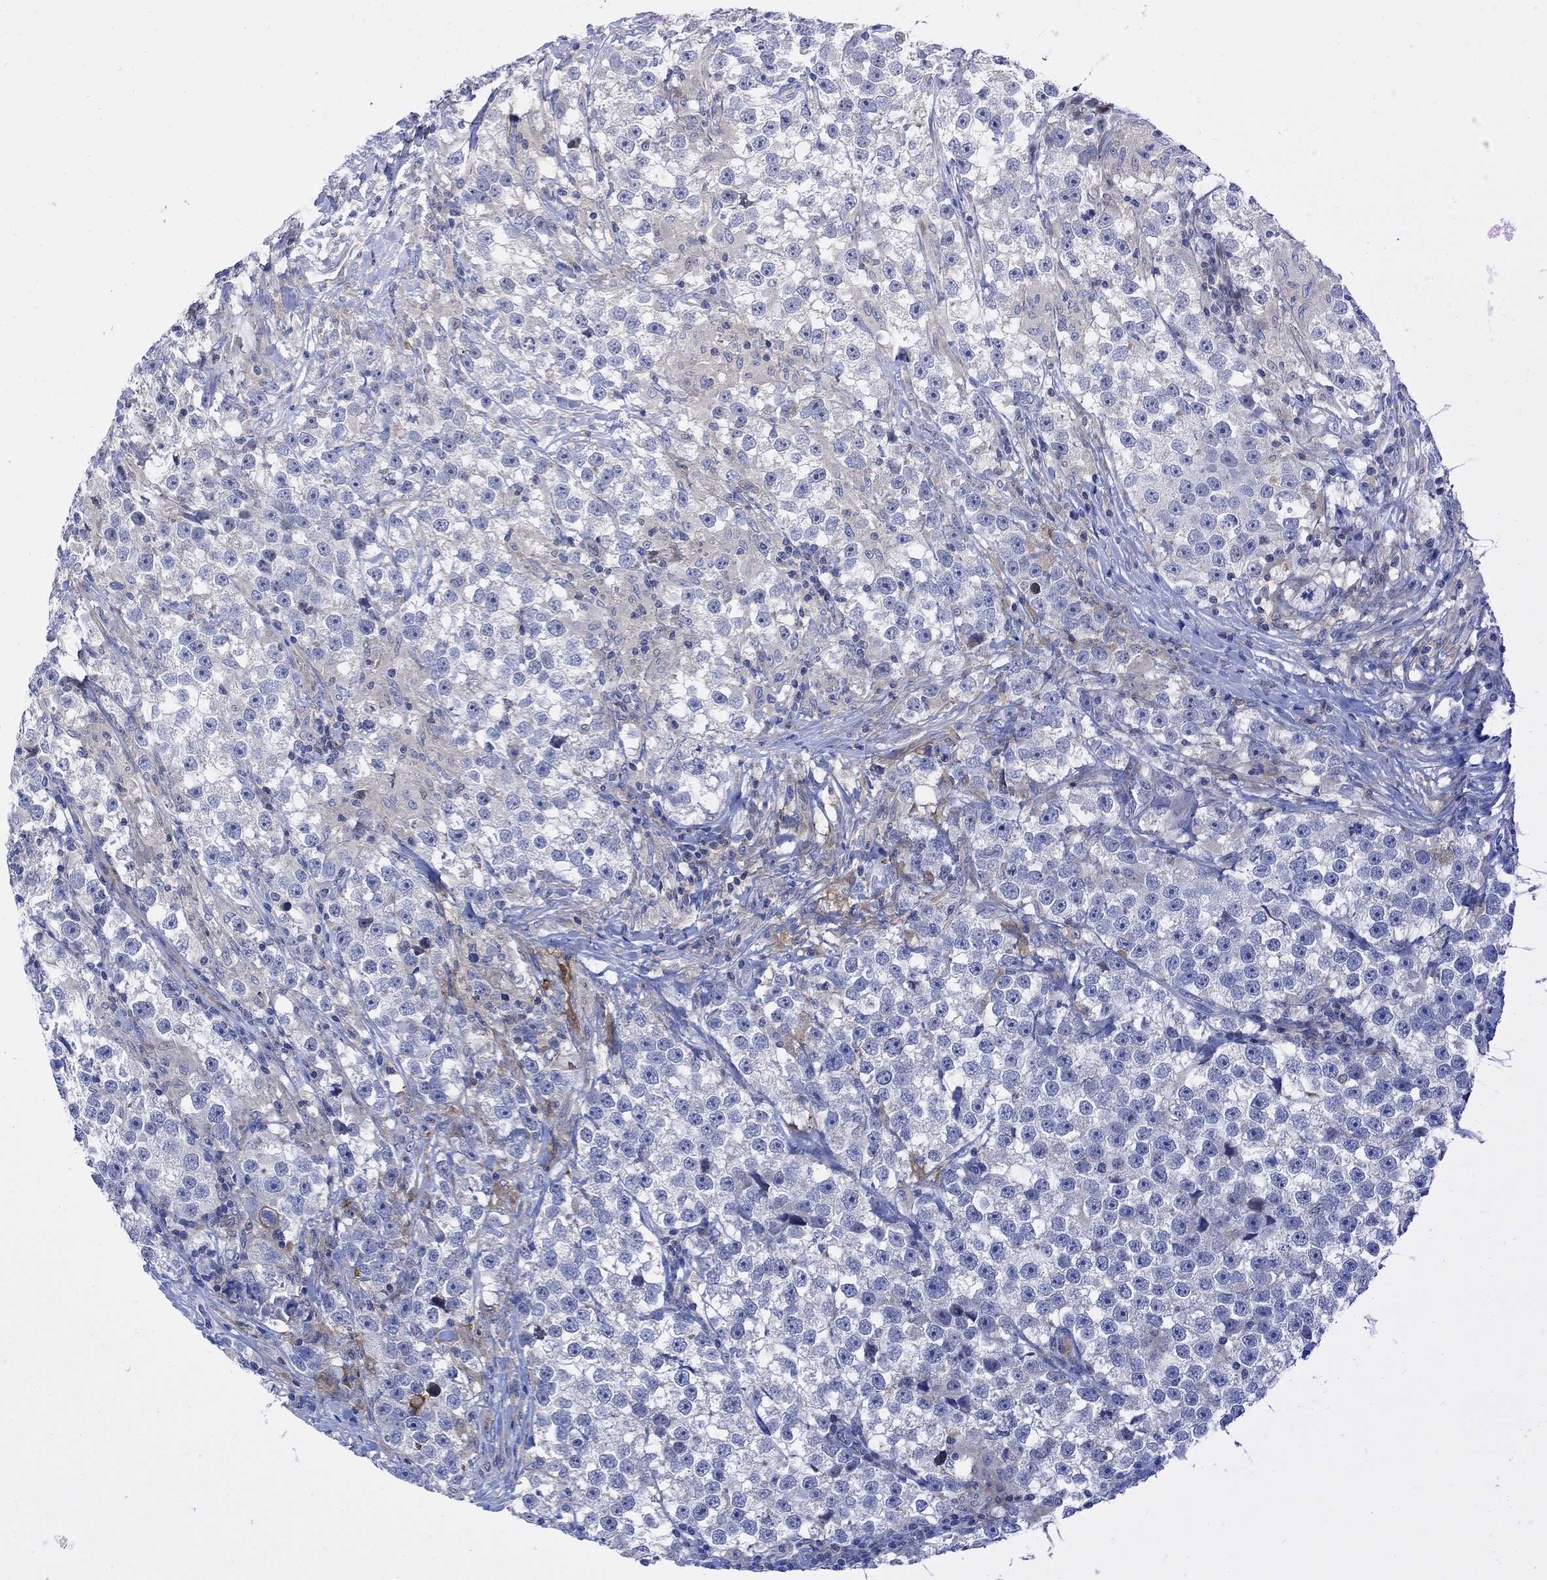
{"staining": {"intensity": "negative", "quantity": "none", "location": "none"}, "tissue": "testis cancer", "cell_type": "Tumor cells", "image_type": "cancer", "snomed": [{"axis": "morphology", "description": "Seminoma, NOS"}, {"axis": "topography", "description": "Testis"}], "caption": "This histopathology image is of seminoma (testis) stained with immunohistochemistry to label a protein in brown with the nuclei are counter-stained blue. There is no expression in tumor cells.", "gene": "ARSK", "patient": {"sex": "male", "age": 46}}